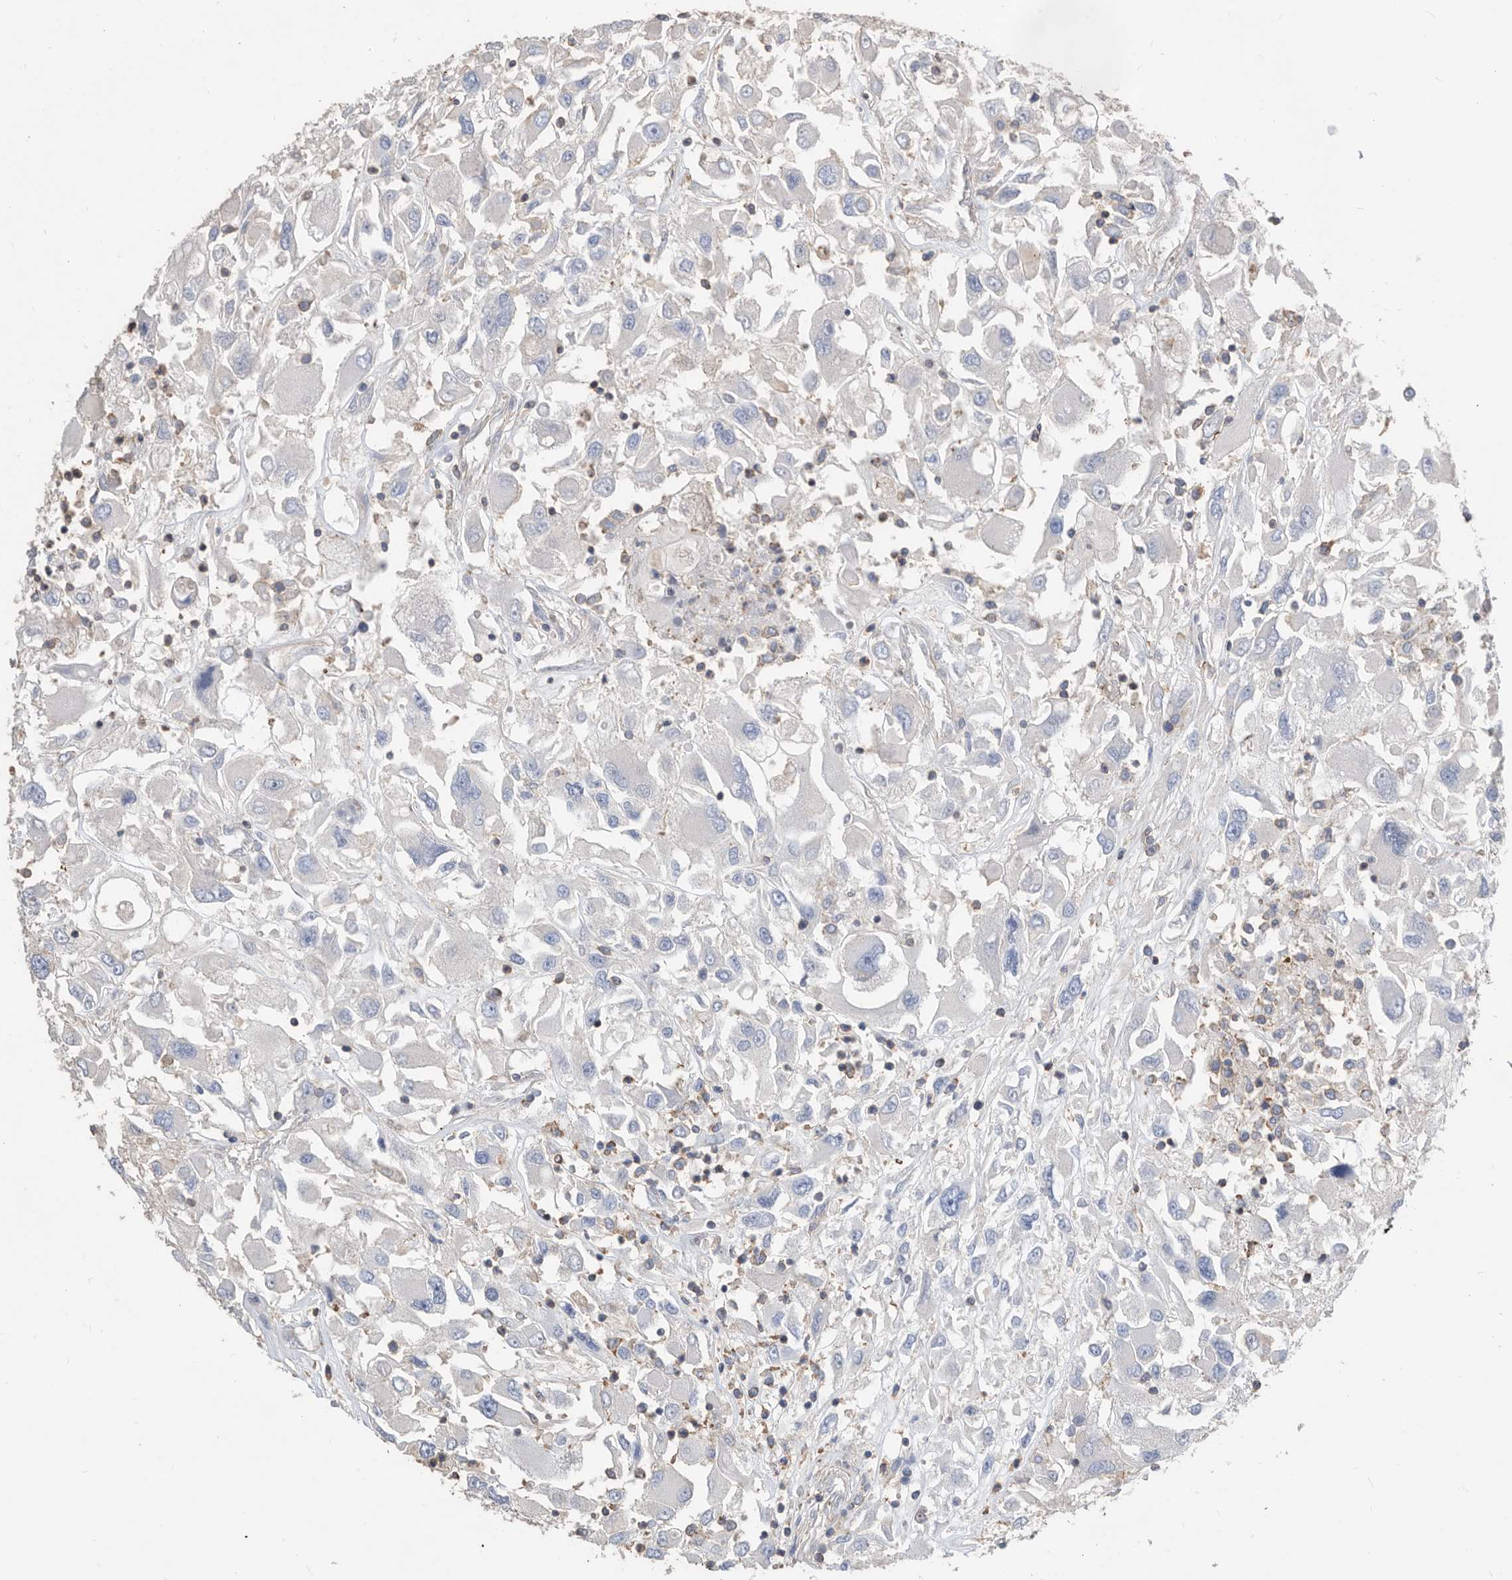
{"staining": {"intensity": "negative", "quantity": "none", "location": "none"}, "tissue": "renal cancer", "cell_type": "Tumor cells", "image_type": "cancer", "snomed": [{"axis": "morphology", "description": "Adenocarcinoma, NOS"}, {"axis": "topography", "description": "Kidney"}], "caption": "Tumor cells show no significant protein positivity in renal cancer (adenocarcinoma). (DAB IHC, high magnification).", "gene": "MS4A4A", "patient": {"sex": "female", "age": 52}}